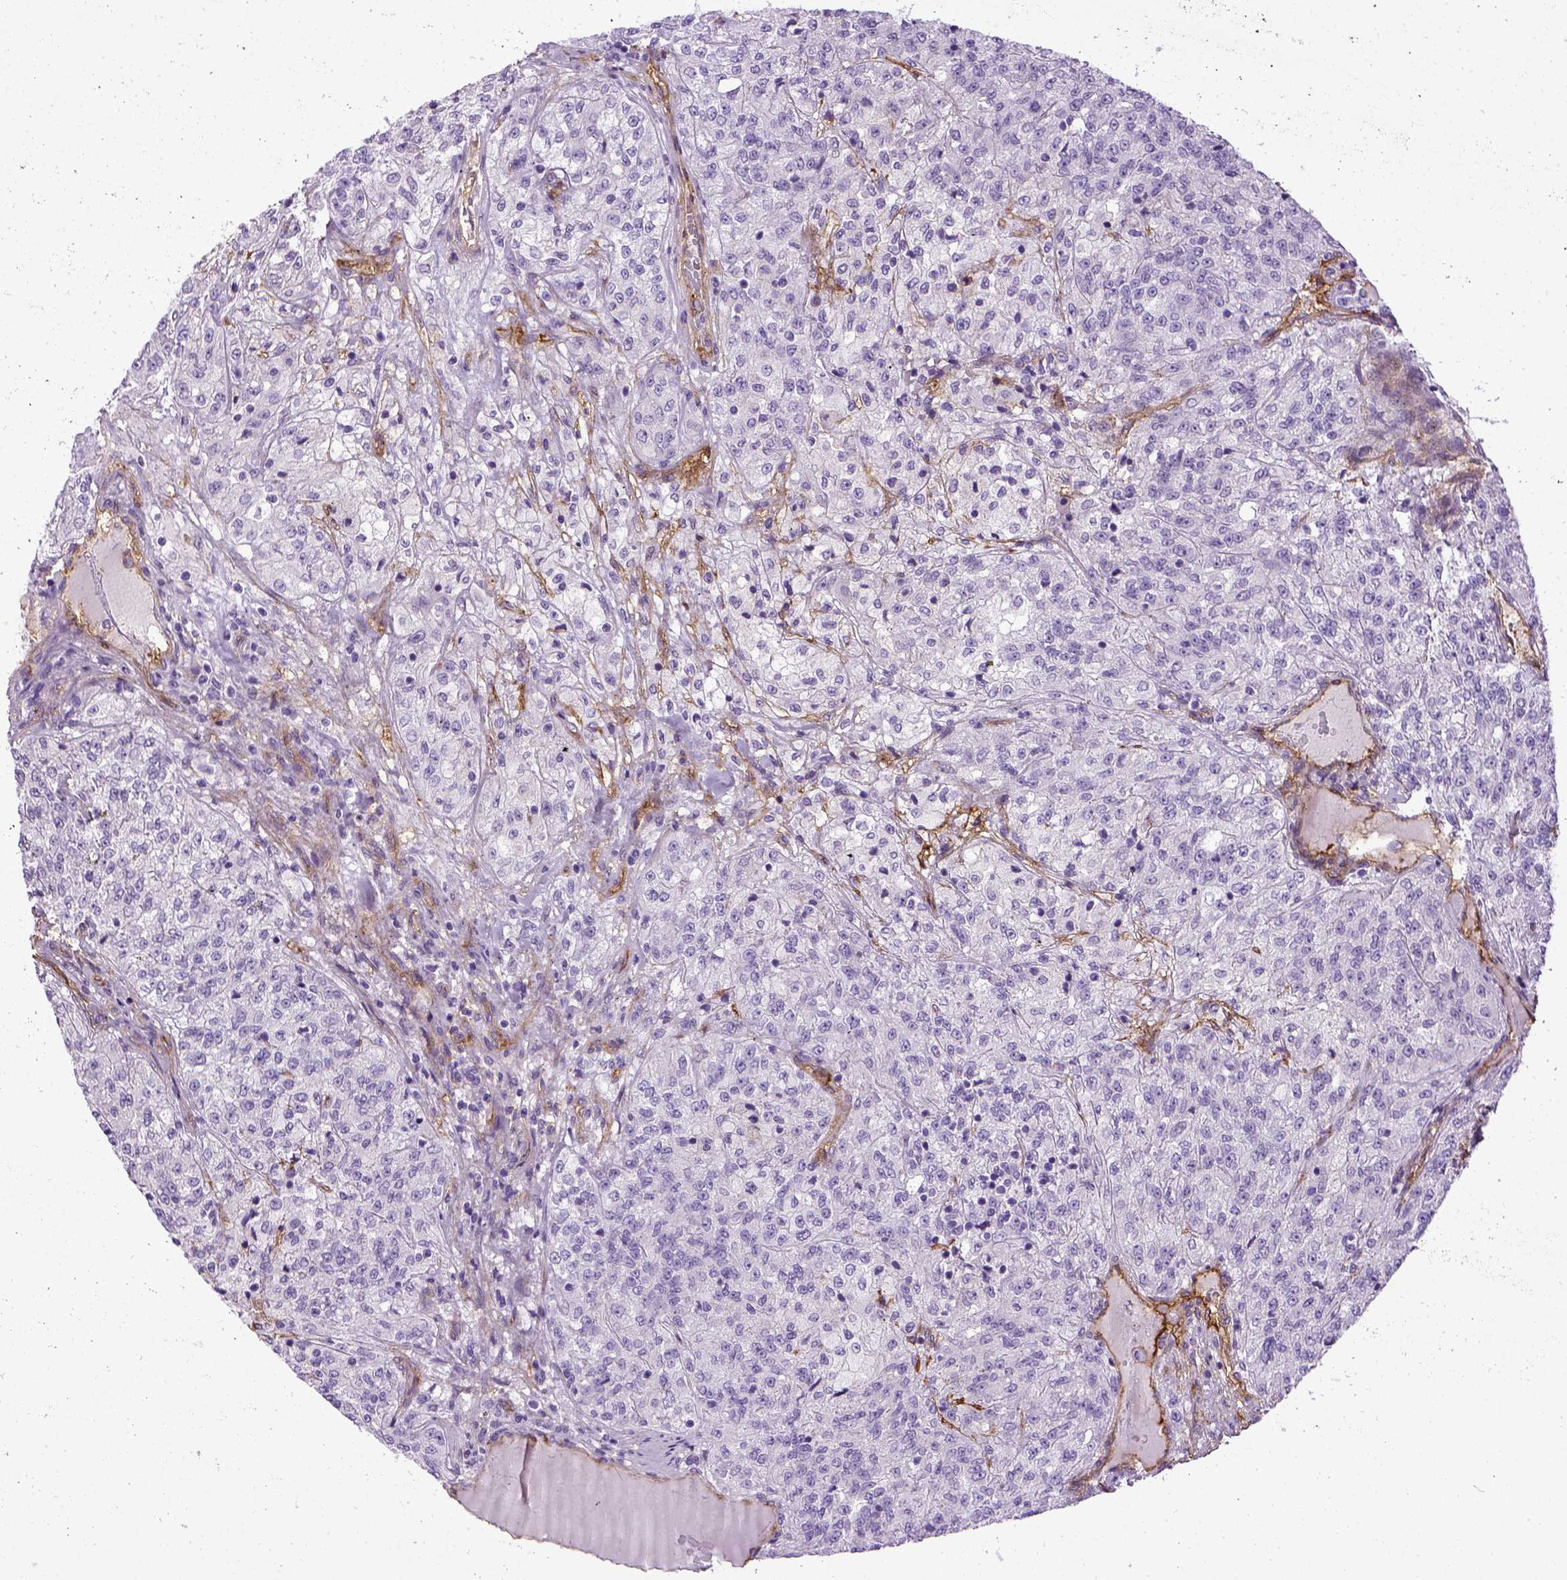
{"staining": {"intensity": "negative", "quantity": "none", "location": "none"}, "tissue": "renal cancer", "cell_type": "Tumor cells", "image_type": "cancer", "snomed": [{"axis": "morphology", "description": "Adenocarcinoma, NOS"}, {"axis": "topography", "description": "Kidney"}], "caption": "IHC histopathology image of renal adenocarcinoma stained for a protein (brown), which demonstrates no expression in tumor cells.", "gene": "ENG", "patient": {"sex": "female", "age": 63}}